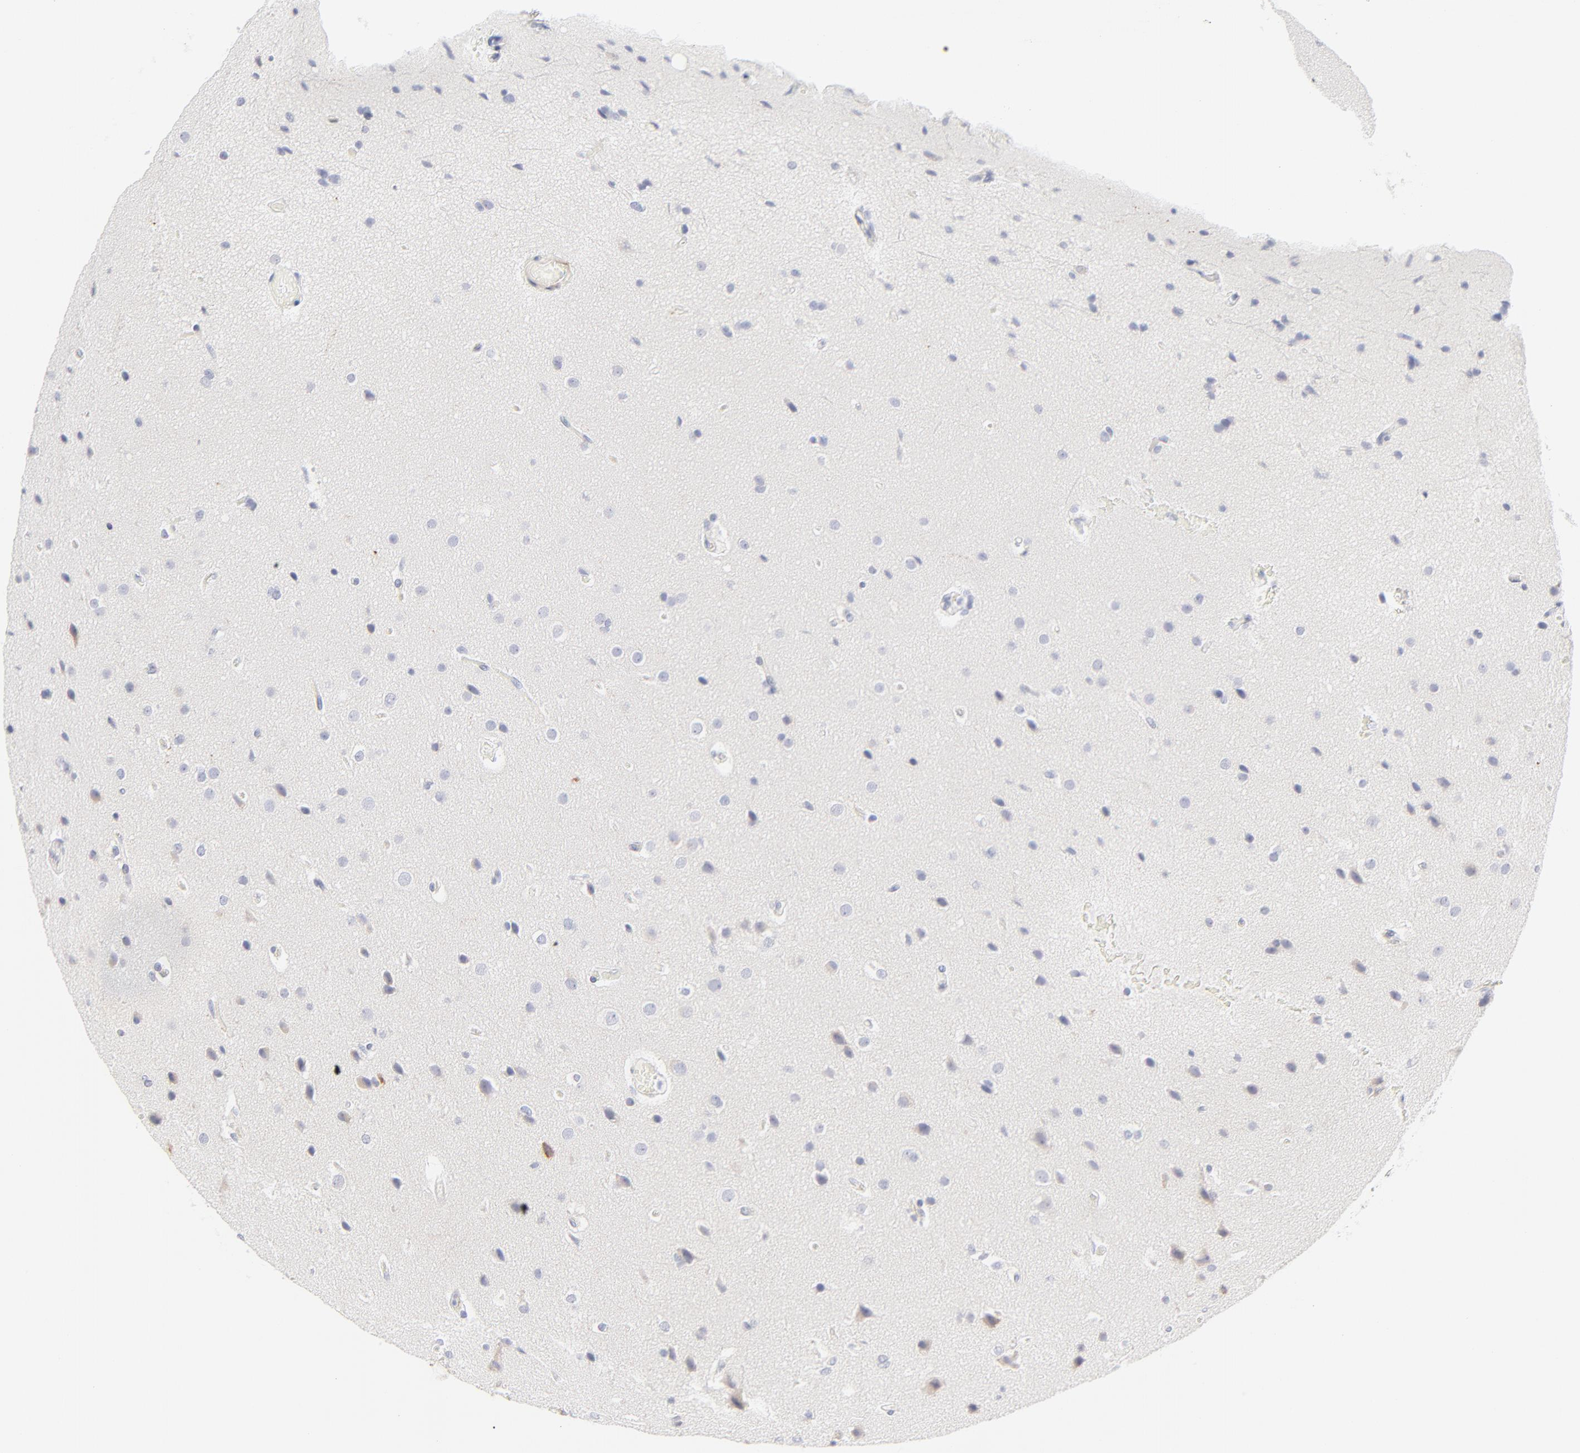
{"staining": {"intensity": "negative", "quantity": "none", "location": "none"}, "tissue": "glioma", "cell_type": "Tumor cells", "image_type": "cancer", "snomed": [{"axis": "morphology", "description": "Glioma, malignant, Low grade"}, {"axis": "topography", "description": "Cerebral cortex"}], "caption": "This photomicrograph is of glioma stained with immunohistochemistry (IHC) to label a protein in brown with the nuclei are counter-stained blue. There is no positivity in tumor cells.", "gene": "NPNT", "patient": {"sex": "female", "age": 47}}